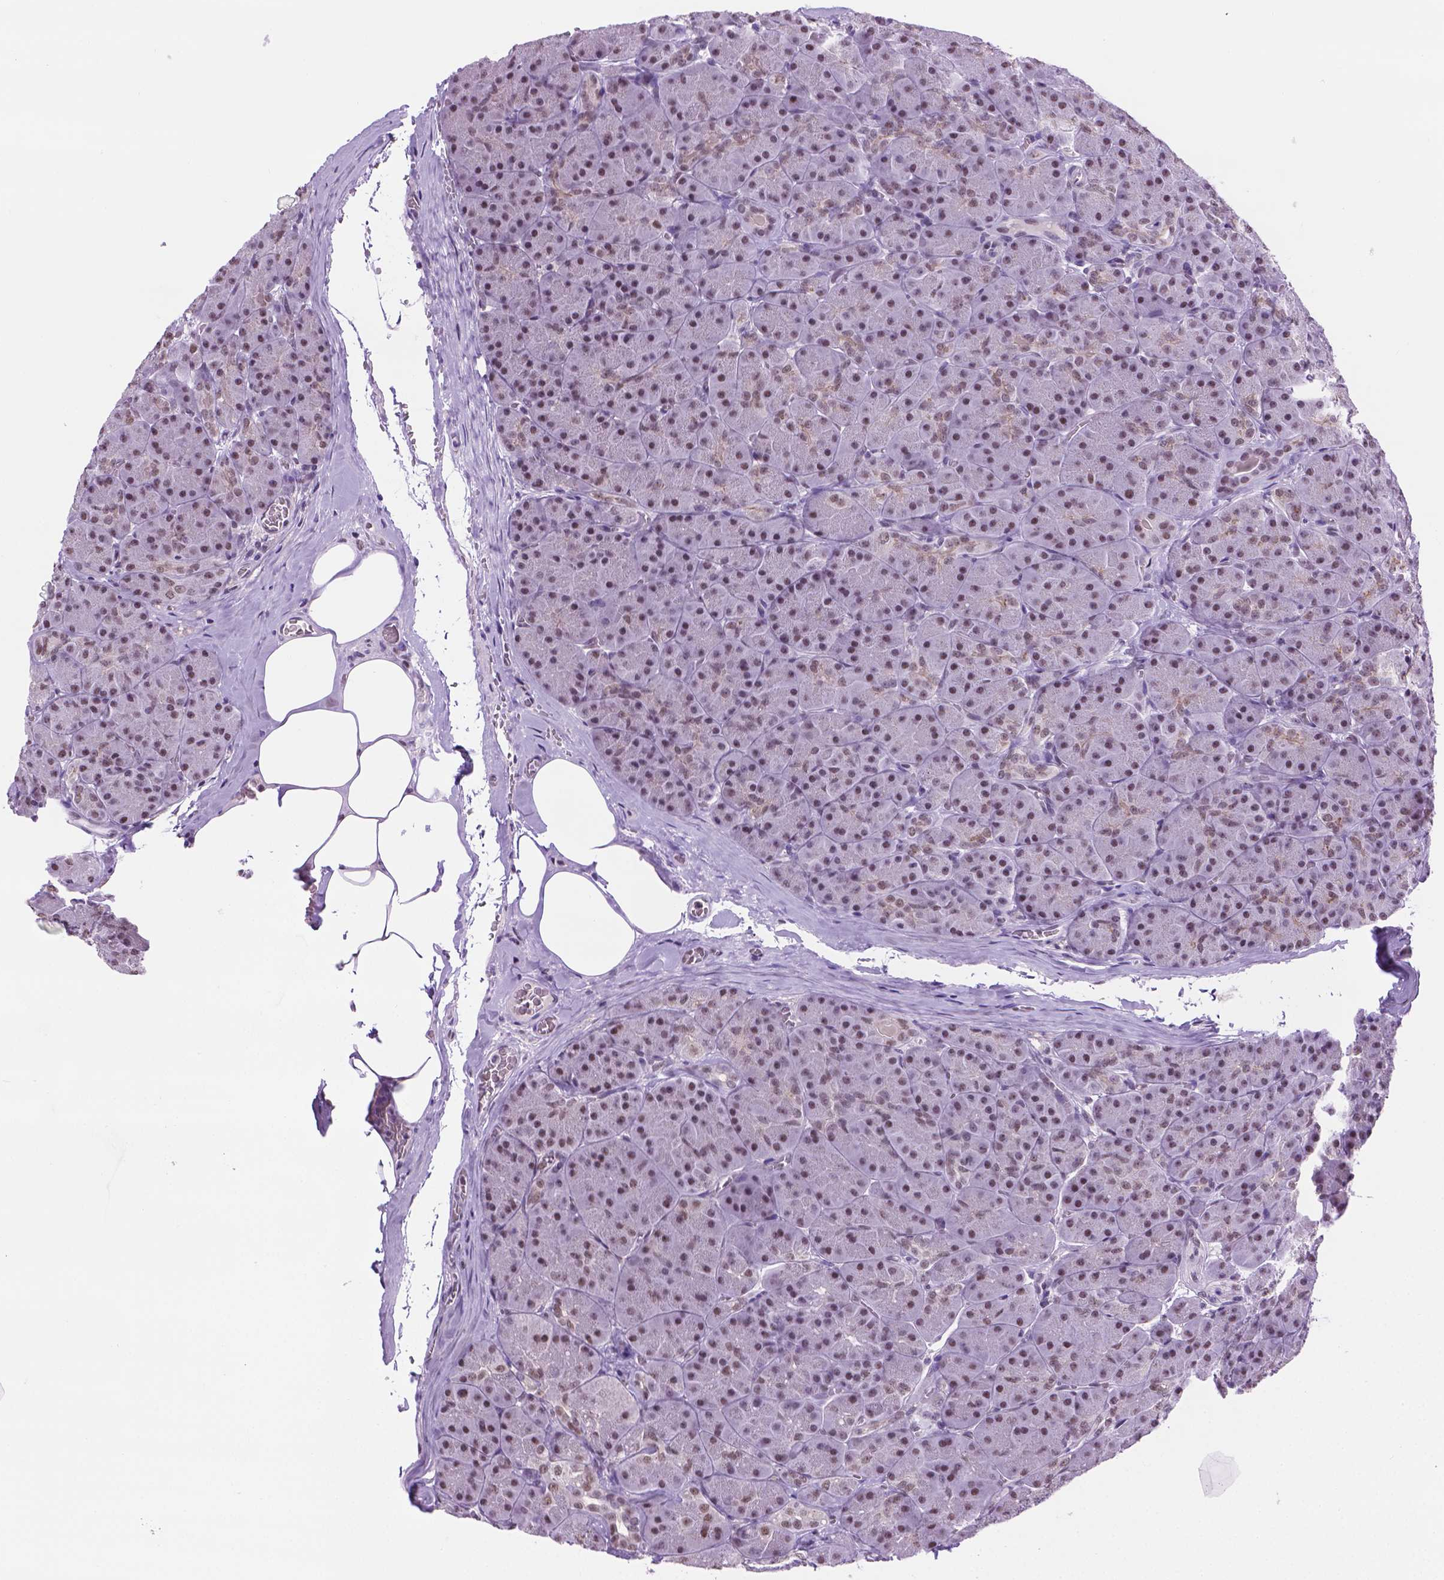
{"staining": {"intensity": "weak", "quantity": ">75%", "location": "nuclear"}, "tissue": "pancreas", "cell_type": "Exocrine glandular cells", "image_type": "normal", "snomed": [{"axis": "morphology", "description": "Normal tissue, NOS"}, {"axis": "topography", "description": "Pancreas"}], "caption": "Immunohistochemical staining of benign human pancreas demonstrates low levels of weak nuclear expression in approximately >75% of exocrine glandular cells. (DAB (3,3'-diaminobenzidine) IHC, brown staining for protein, blue staining for nuclei).", "gene": "ABI2", "patient": {"sex": "male", "age": 57}}